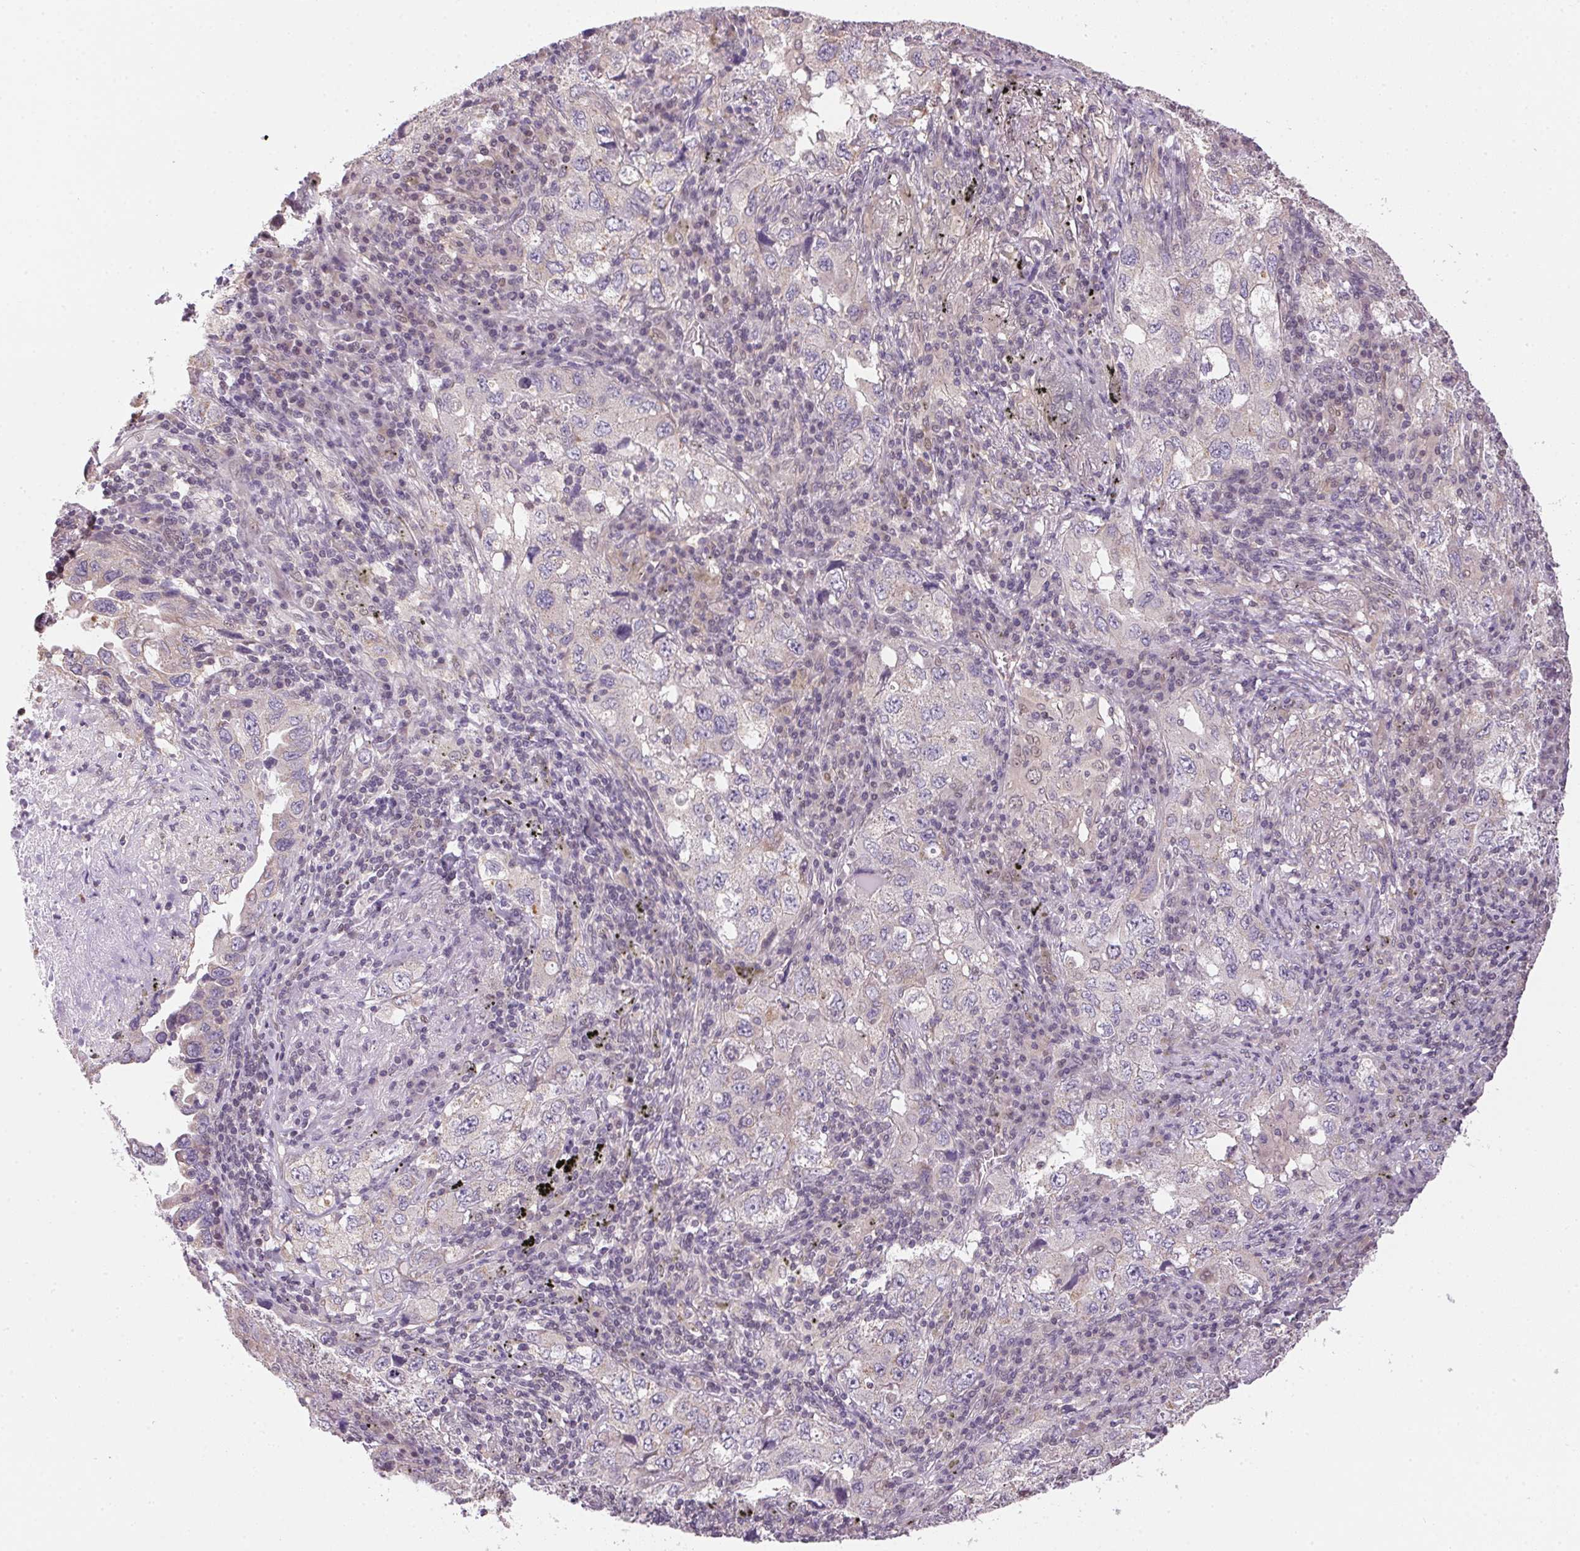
{"staining": {"intensity": "negative", "quantity": "none", "location": "none"}, "tissue": "lung cancer", "cell_type": "Tumor cells", "image_type": "cancer", "snomed": [{"axis": "morphology", "description": "Adenocarcinoma, NOS"}, {"axis": "topography", "description": "Lung"}], "caption": "Immunohistochemistry (IHC) of human lung cancer shows no expression in tumor cells.", "gene": "SC5D", "patient": {"sex": "female", "age": 57}}